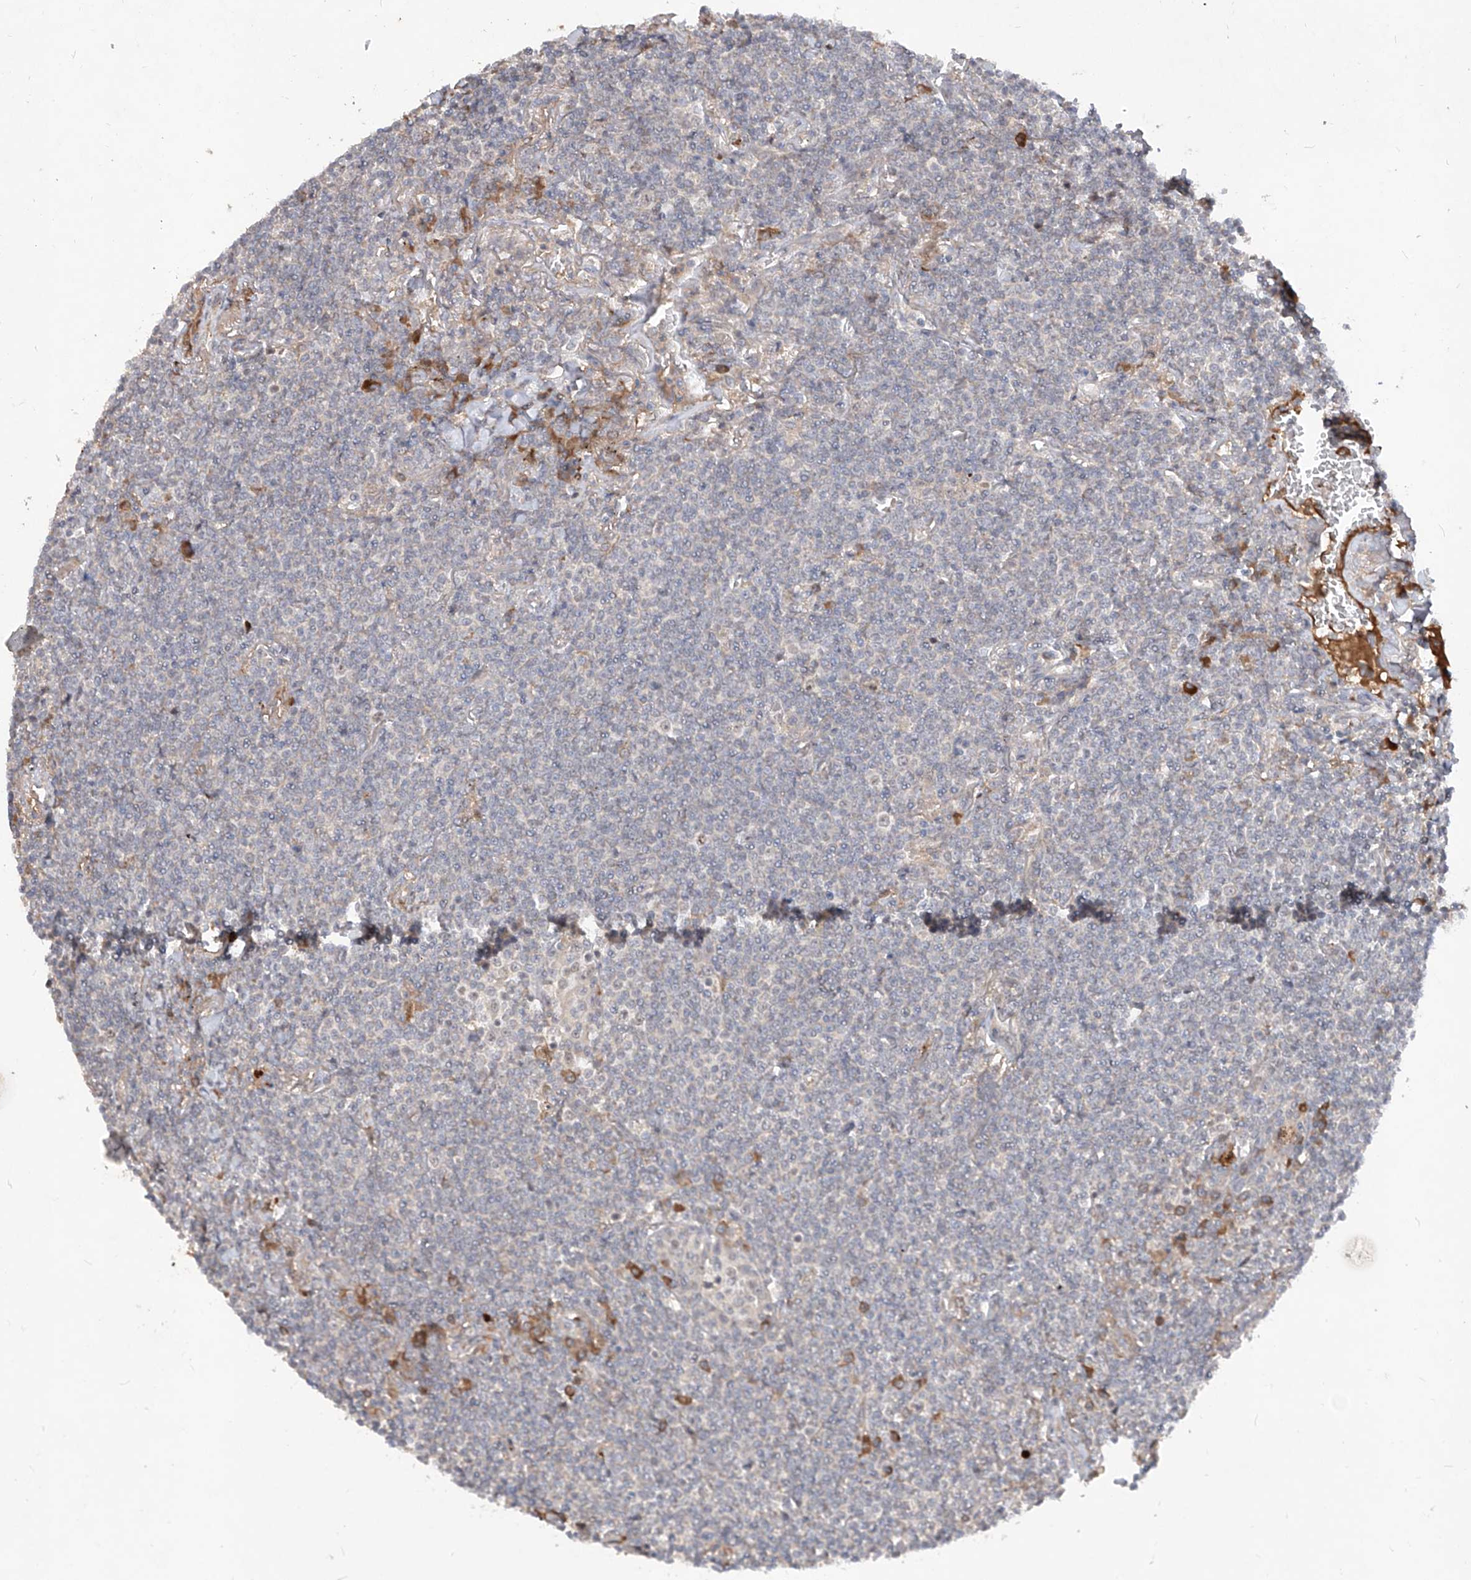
{"staining": {"intensity": "negative", "quantity": "none", "location": "none"}, "tissue": "lymphoma", "cell_type": "Tumor cells", "image_type": "cancer", "snomed": [{"axis": "morphology", "description": "Malignant lymphoma, non-Hodgkin's type, Low grade"}, {"axis": "topography", "description": "Lung"}], "caption": "DAB (3,3'-diaminobenzidine) immunohistochemical staining of low-grade malignant lymphoma, non-Hodgkin's type demonstrates no significant expression in tumor cells.", "gene": "FAM135A", "patient": {"sex": "female", "age": 71}}